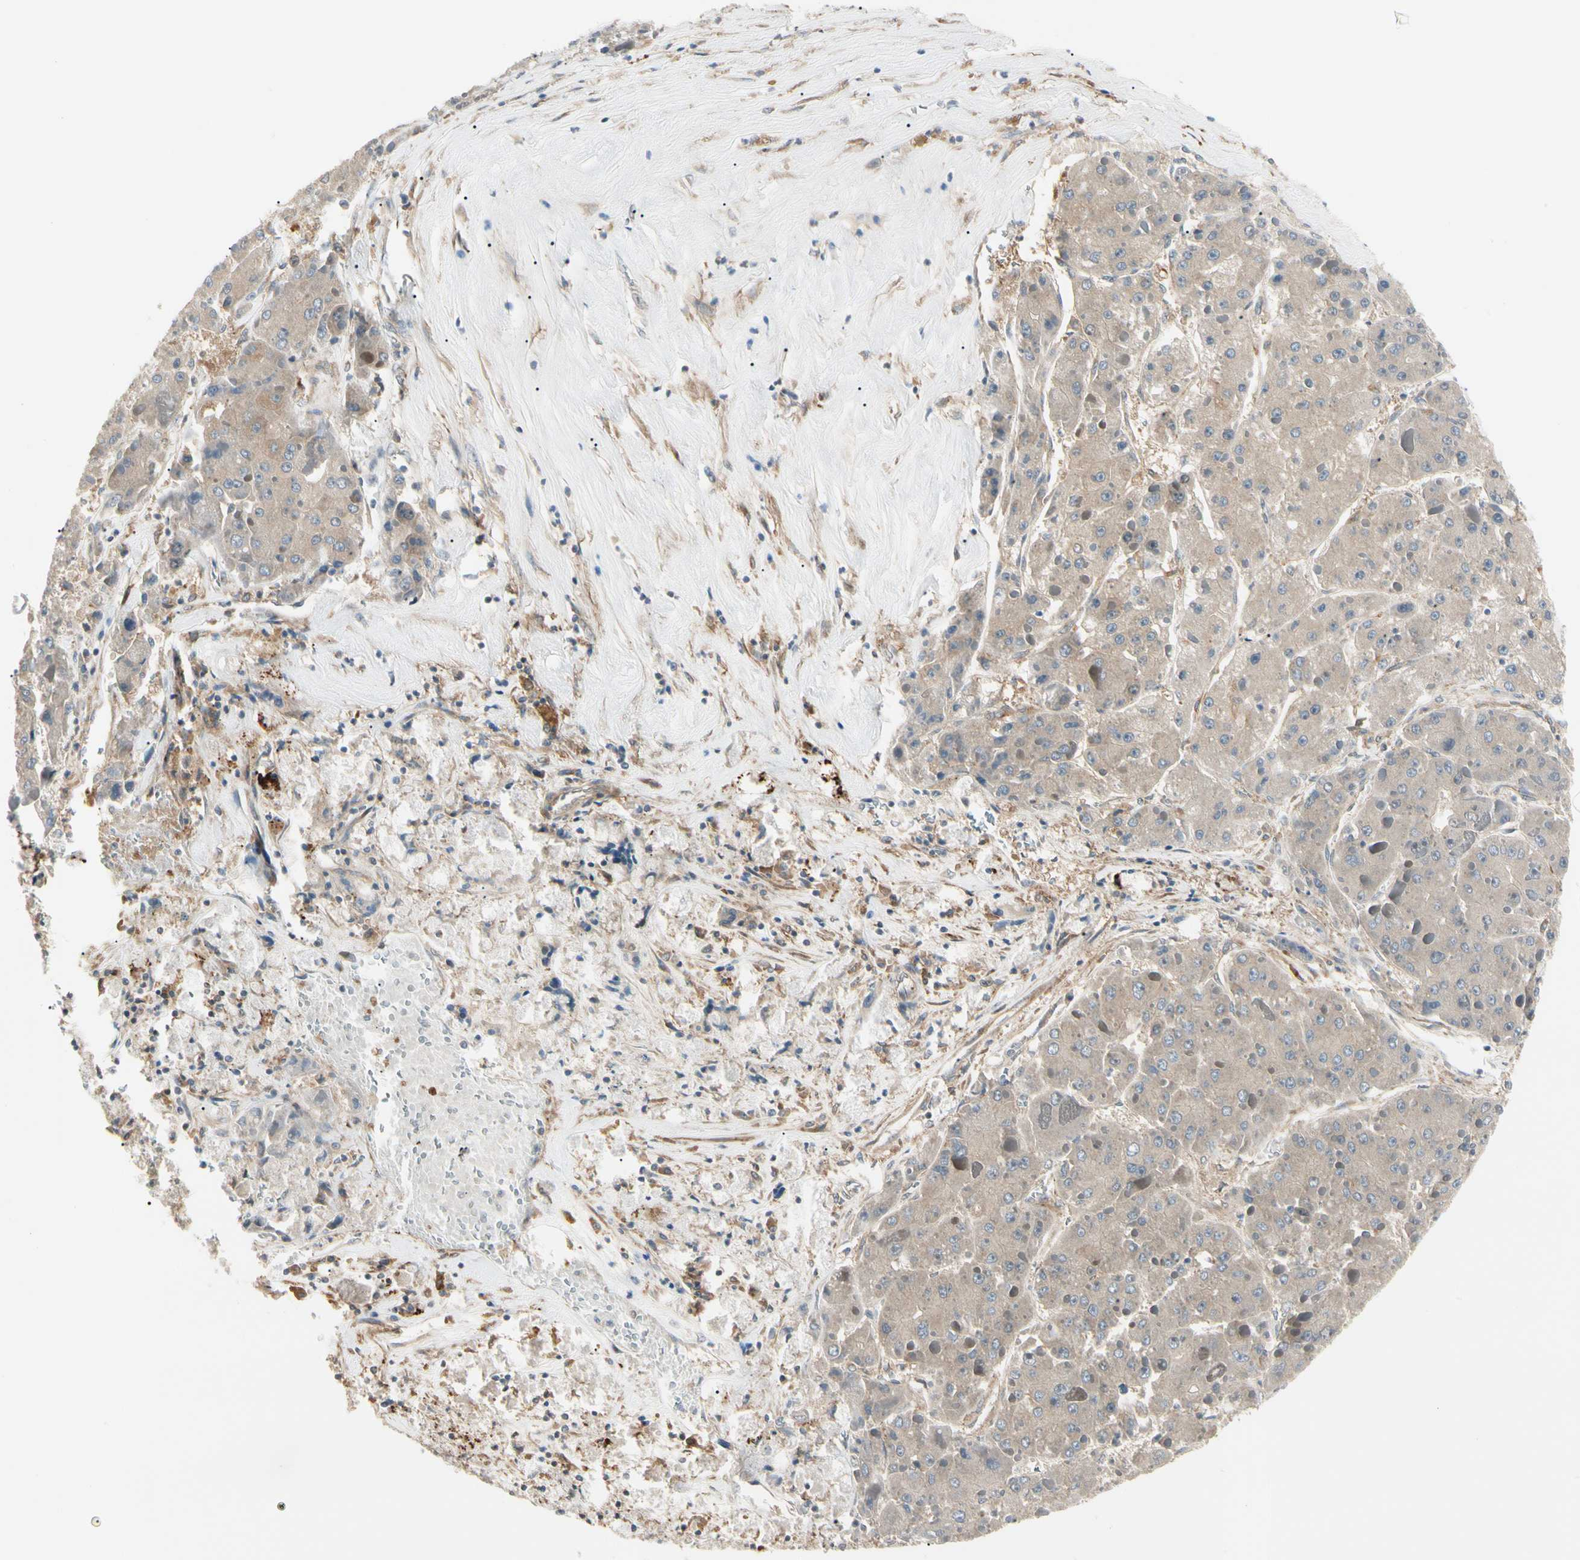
{"staining": {"intensity": "moderate", "quantity": ">75%", "location": "cytoplasmic/membranous"}, "tissue": "liver cancer", "cell_type": "Tumor cells", "image_type": "cancer", "snomed": [{"axis": "morphology", "description": "Carcinoma, Hepatocellular, NOS"}, {"axis": "topography", "description": "Liver"}], "caption": "A micrograph of liver cancer stained for a protein demonstrates moderate cytoplasmic/membranous brown staining in tumor cells. (Stains: DAB (3,3'-diaminobenzidine) in brown, nuclei in blue, Microscopy: brightfield microscopy at high magnification).", "gene": "F2R", "patient": {"sex": "female", "age": 73}}